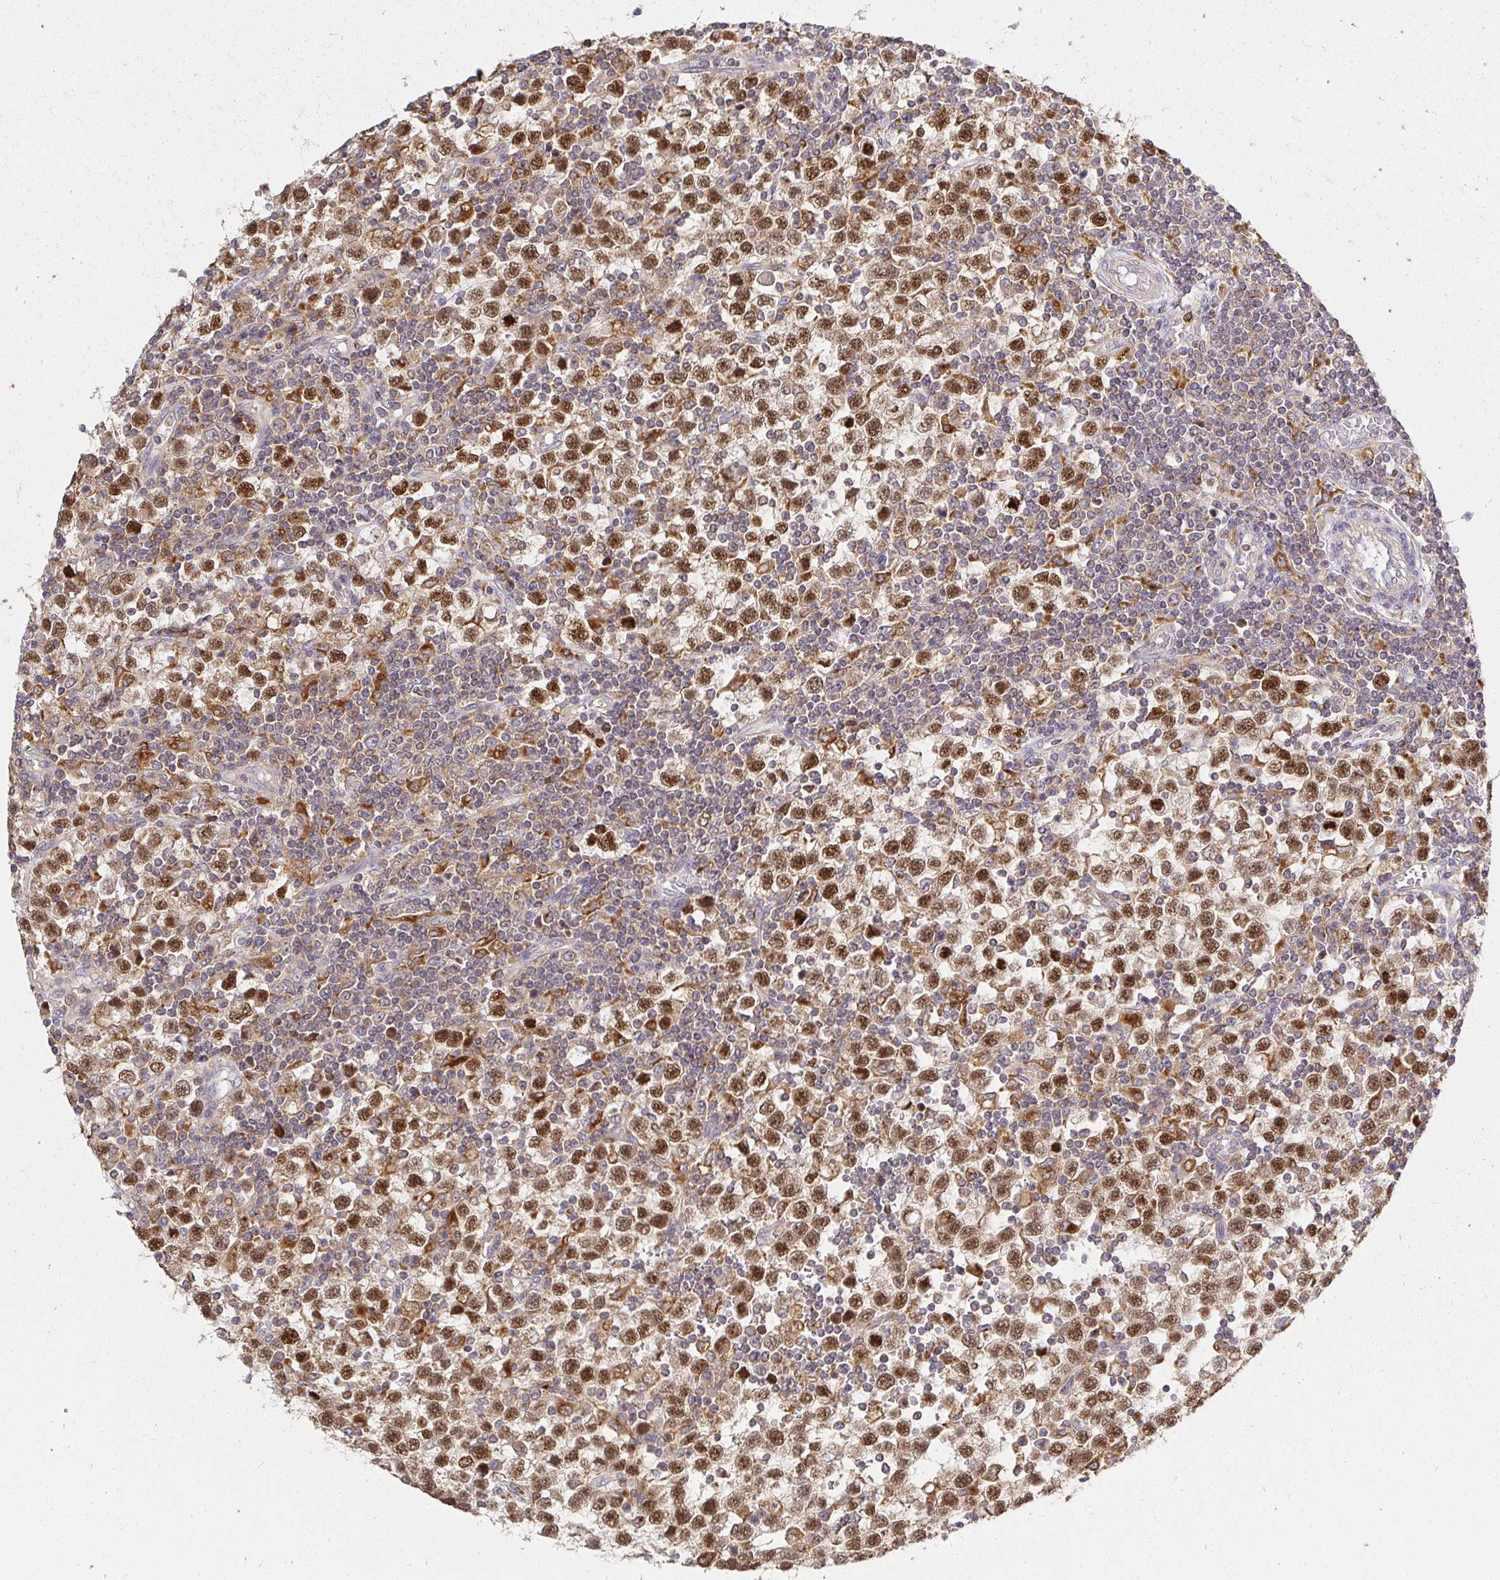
{"staining": {"intensity": "moderate", "quantity": ">75%", "location": "nuclear"}, "tissue": "testis cancer", "cell_type": "Tumor cells", "image_type": "cancer", "snomed": [{"axis": "morphology", "description": "Seminoma, NOS"}, {"axis": "topography", "description": "Testis"}], "caption": "Tumor cells exhibit medium levels of moderate nuclear expression in approximately >75% of cells in human testis cancer (seminoma).", "gene": "ATP6V1F", "patient": {"sex": "male", "age": 34}}